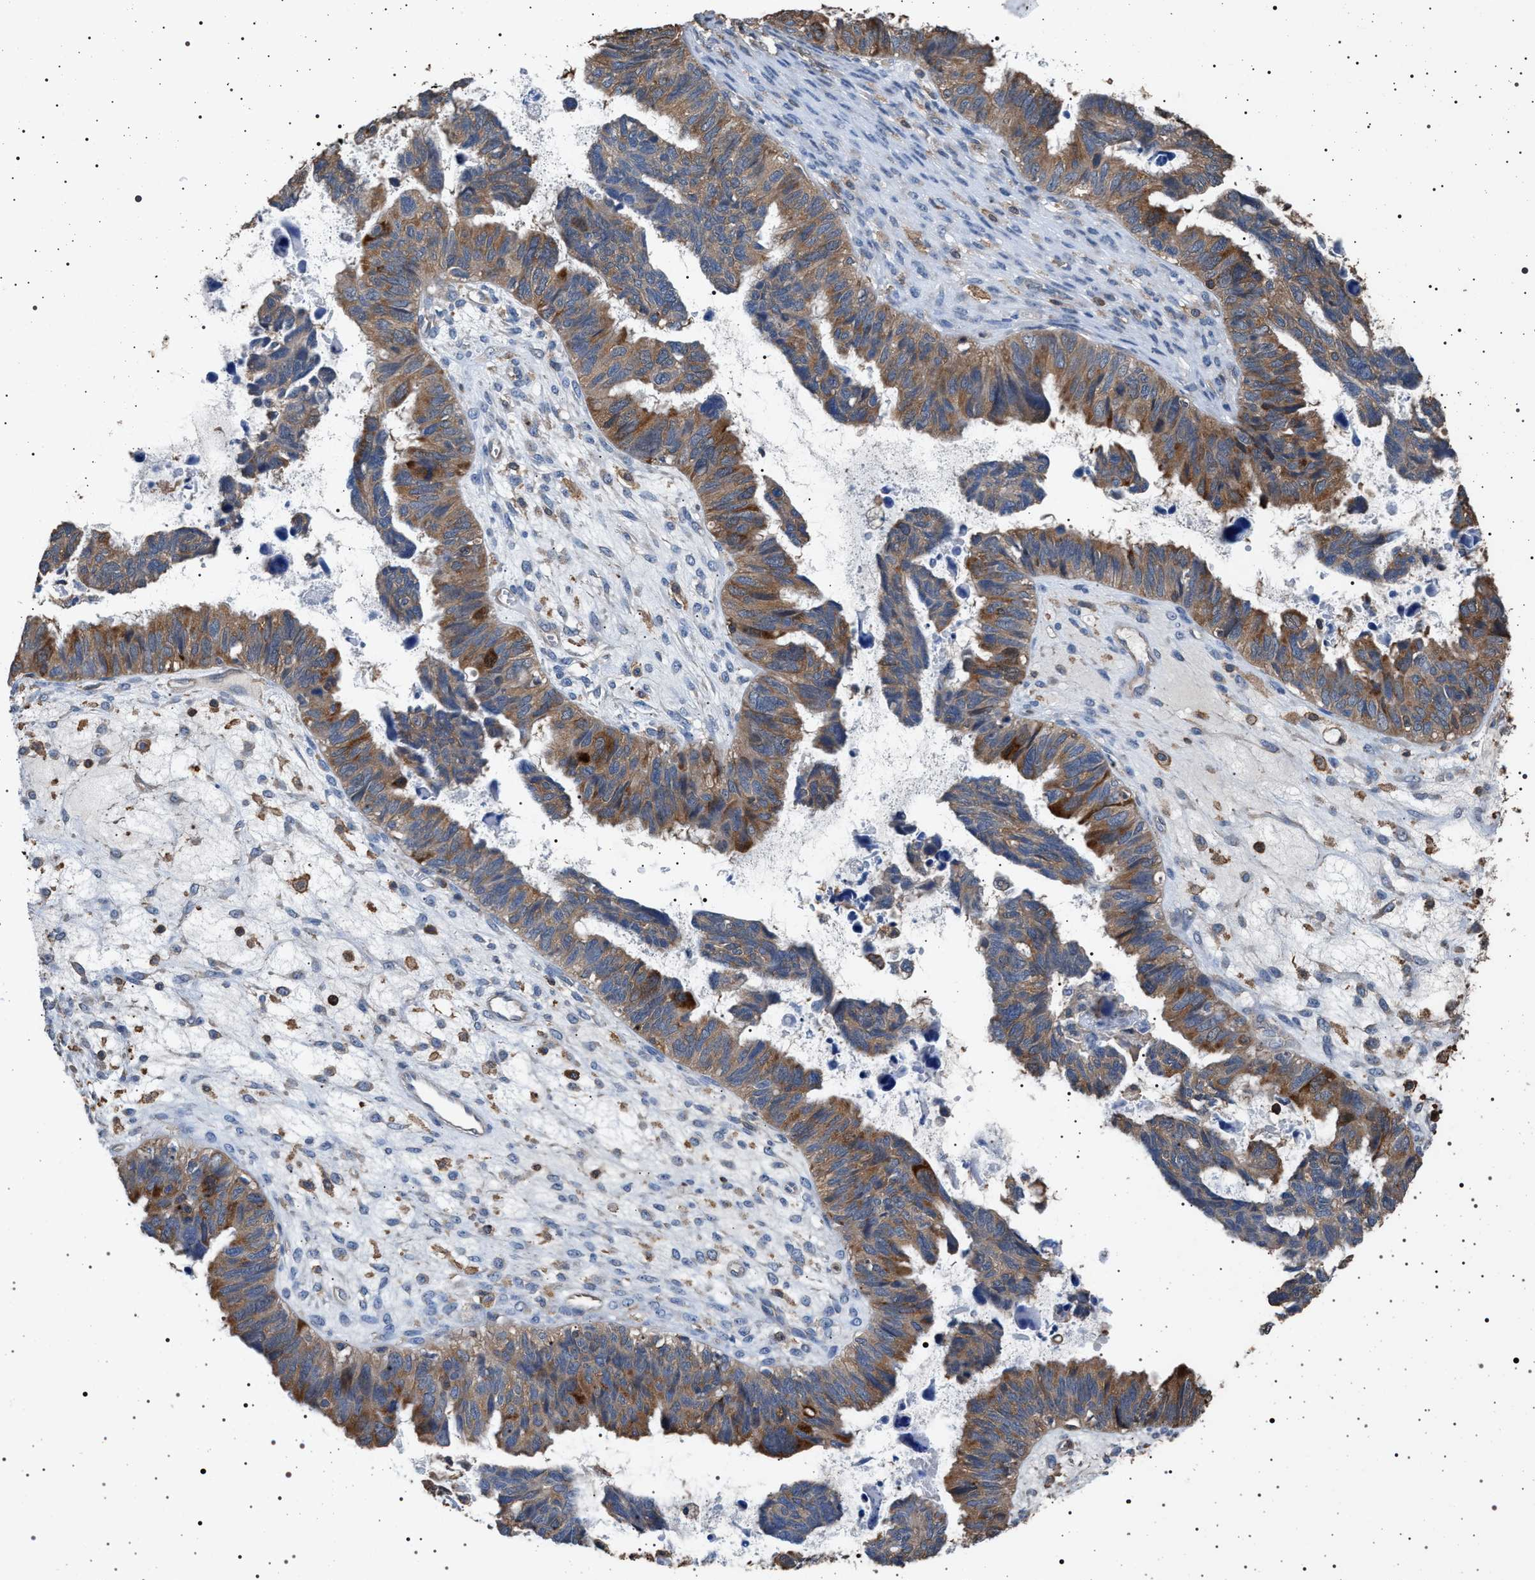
{"staining": {"intensity": "moderate", "quantity": ">75%", "location": "cytoplasmic/membranous"}, "tissue": "ovarian cancer", "cell_type": "Tumor cells", "image_type": "cancer", "snomed": [{"axis": "morphology", "description": "Cystadenocarcinoma, serous, NOS"}, {"axis": "topography", "description": "Ovary"}], "caption": "A medium amount of moderate cytoplasmic/membranous expression is identified in about >75% of tumor cells in ovarian cancer (serous cystadenocarcinoma) tissue.", "gene": "SMAP2", "patient": {"sex": "female", "age": 79}}